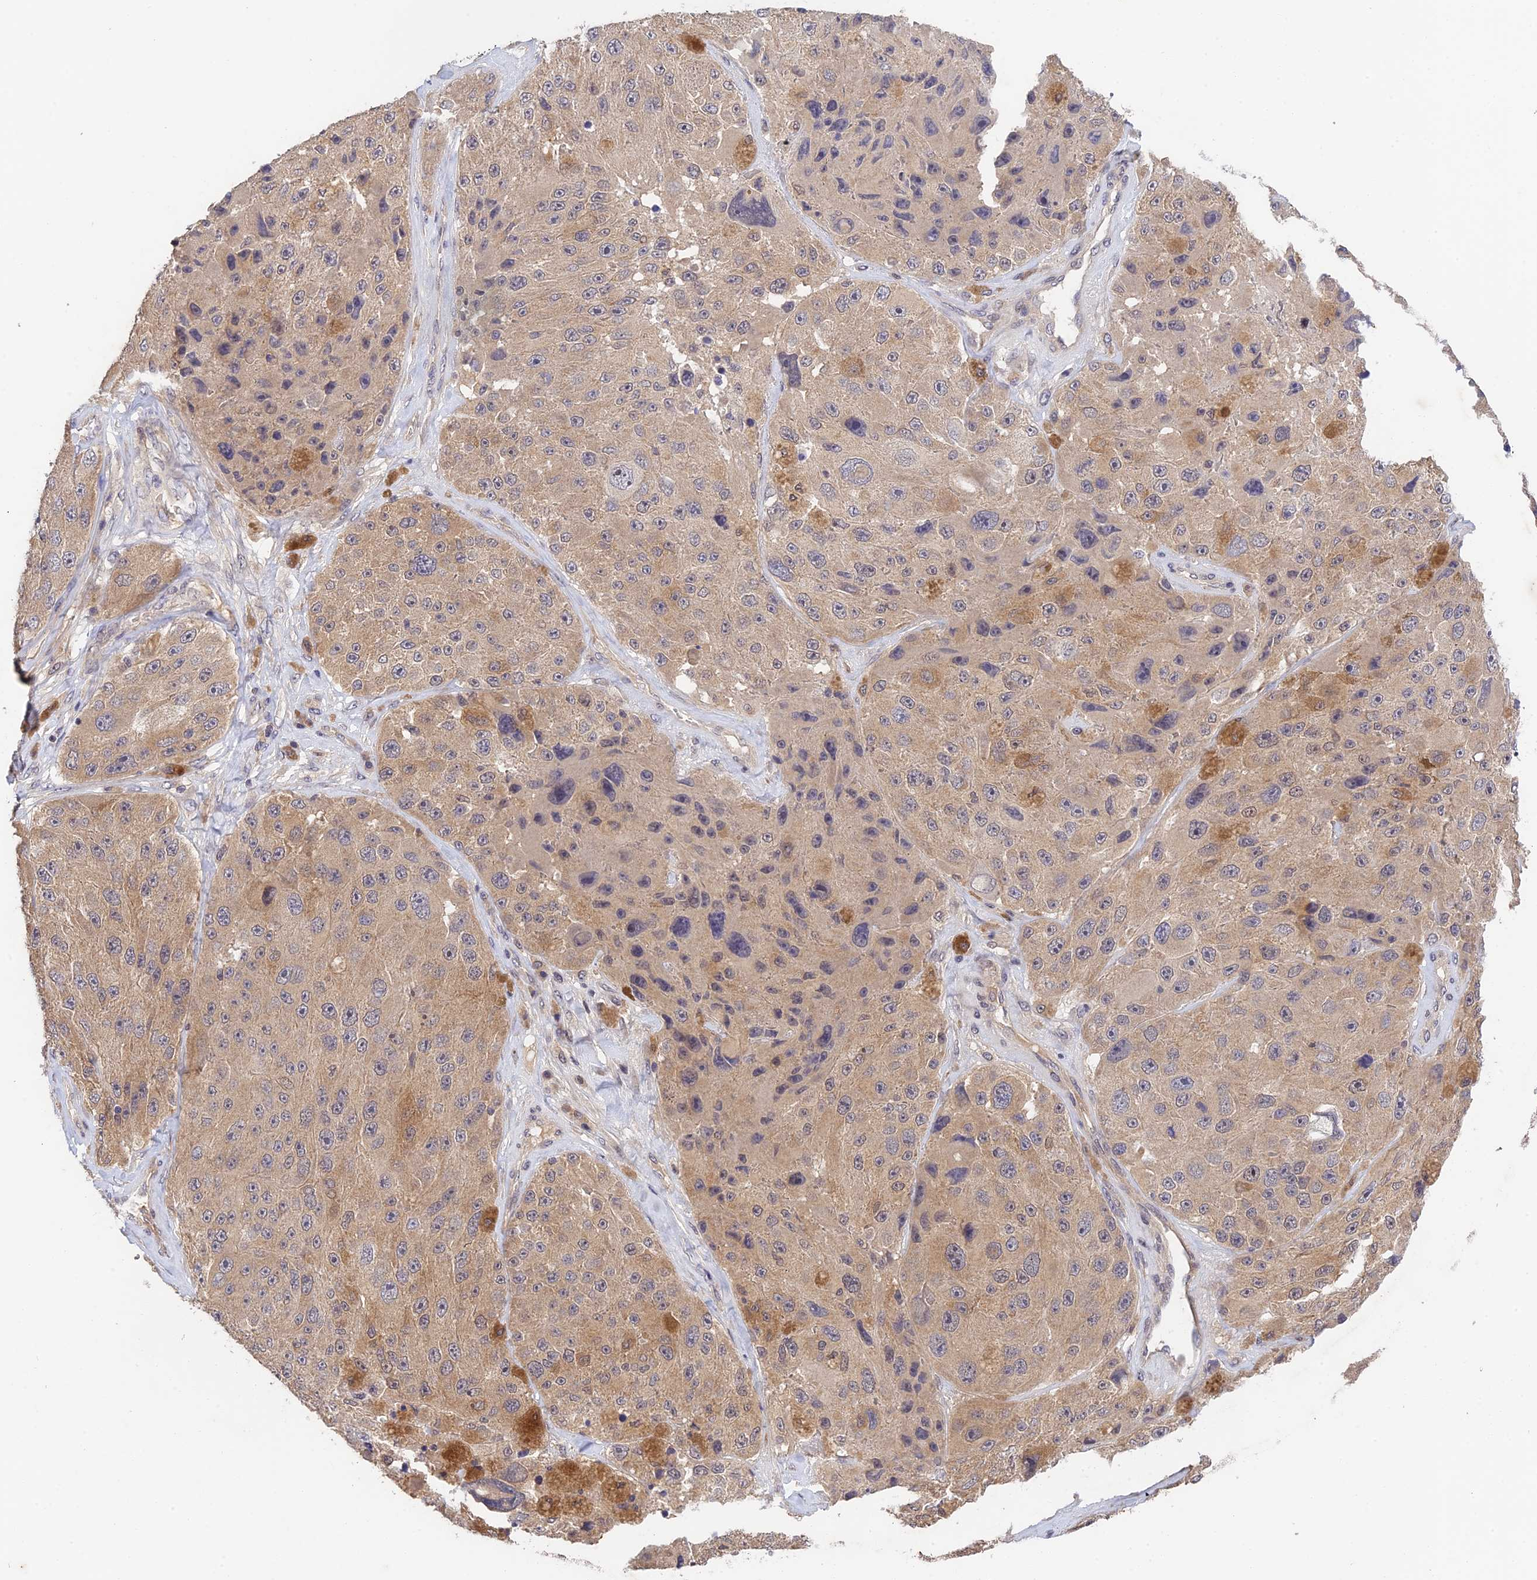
{"staining": {"intensity": "weak", "quantity": ">75%", "location": "cytoplasmic/membranous"}, "tissue": "melanoma", "cell_type": "Tumor cells", "image_type": "cancer", "snomed": [{"axis": "morphology", "description": "Malignant melanoma, Metastatic site"}, {"axis": "topography", "description": "Lymph node"}], "caption": "About >75% of tumor cells in human melanoma reveal weak cytoplasmic/membranous protein staining as visualized by brown immunohistochemical staining.", "gene": "CWH43", "patient": {"sex": "male", "age": 62}}